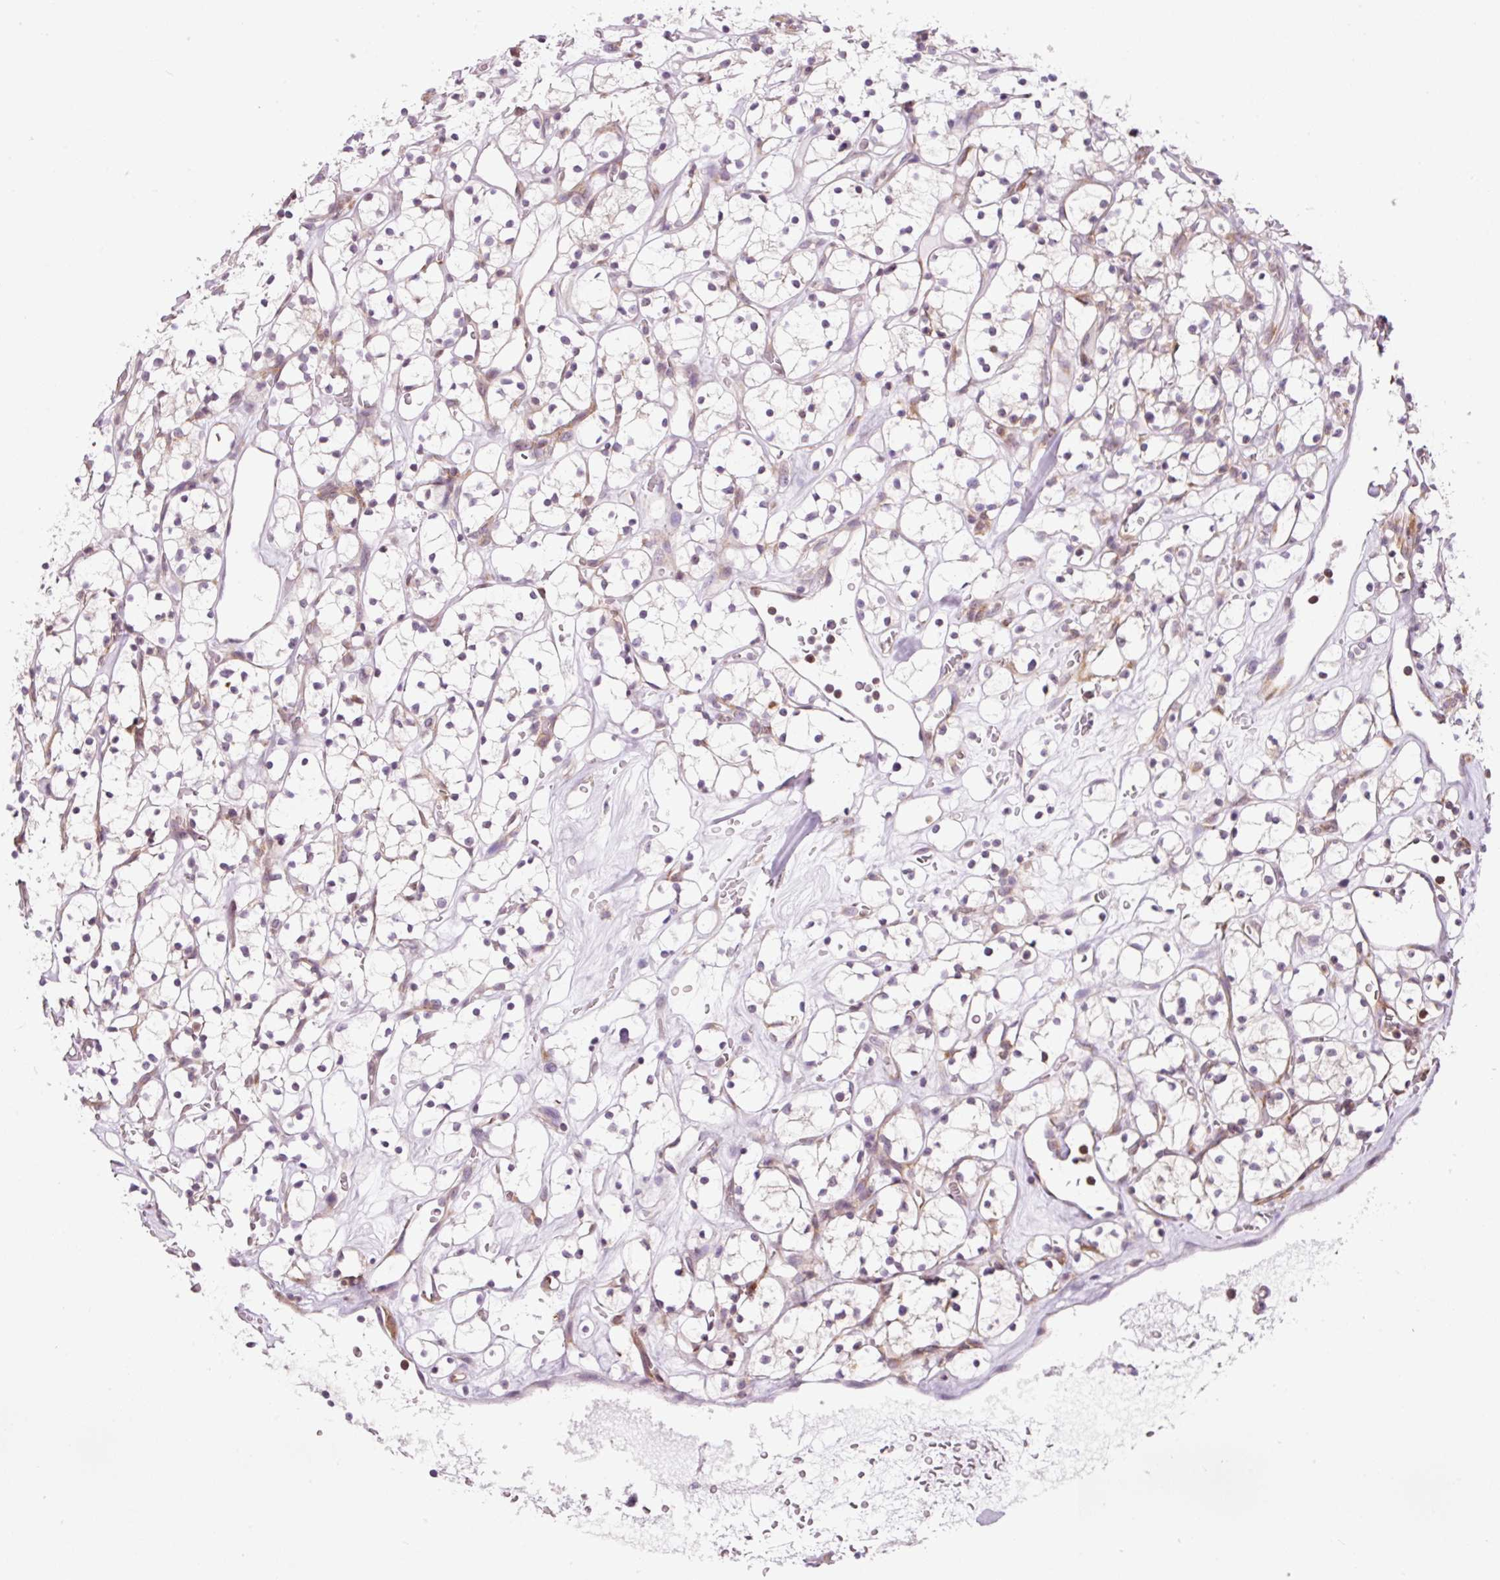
{"staining": {"intensity": "negative", "quantity": "none", "location": "none"}, "tissue": "renal cancer", "cell_type": "Tumor cells", "image_type": "cancer", "snomed": [{"axis": "morphology", "description": "Adenocarcinoma, NOS"}, {"axis": "topography", "description": "Kidney"}], "caption": "Immunohistochemical staining of adenocarcinoma (renal) reveals no significant staining in tumor cells.", "gene": "RPL41", "patient": {"sex": "female", "age": 64}}